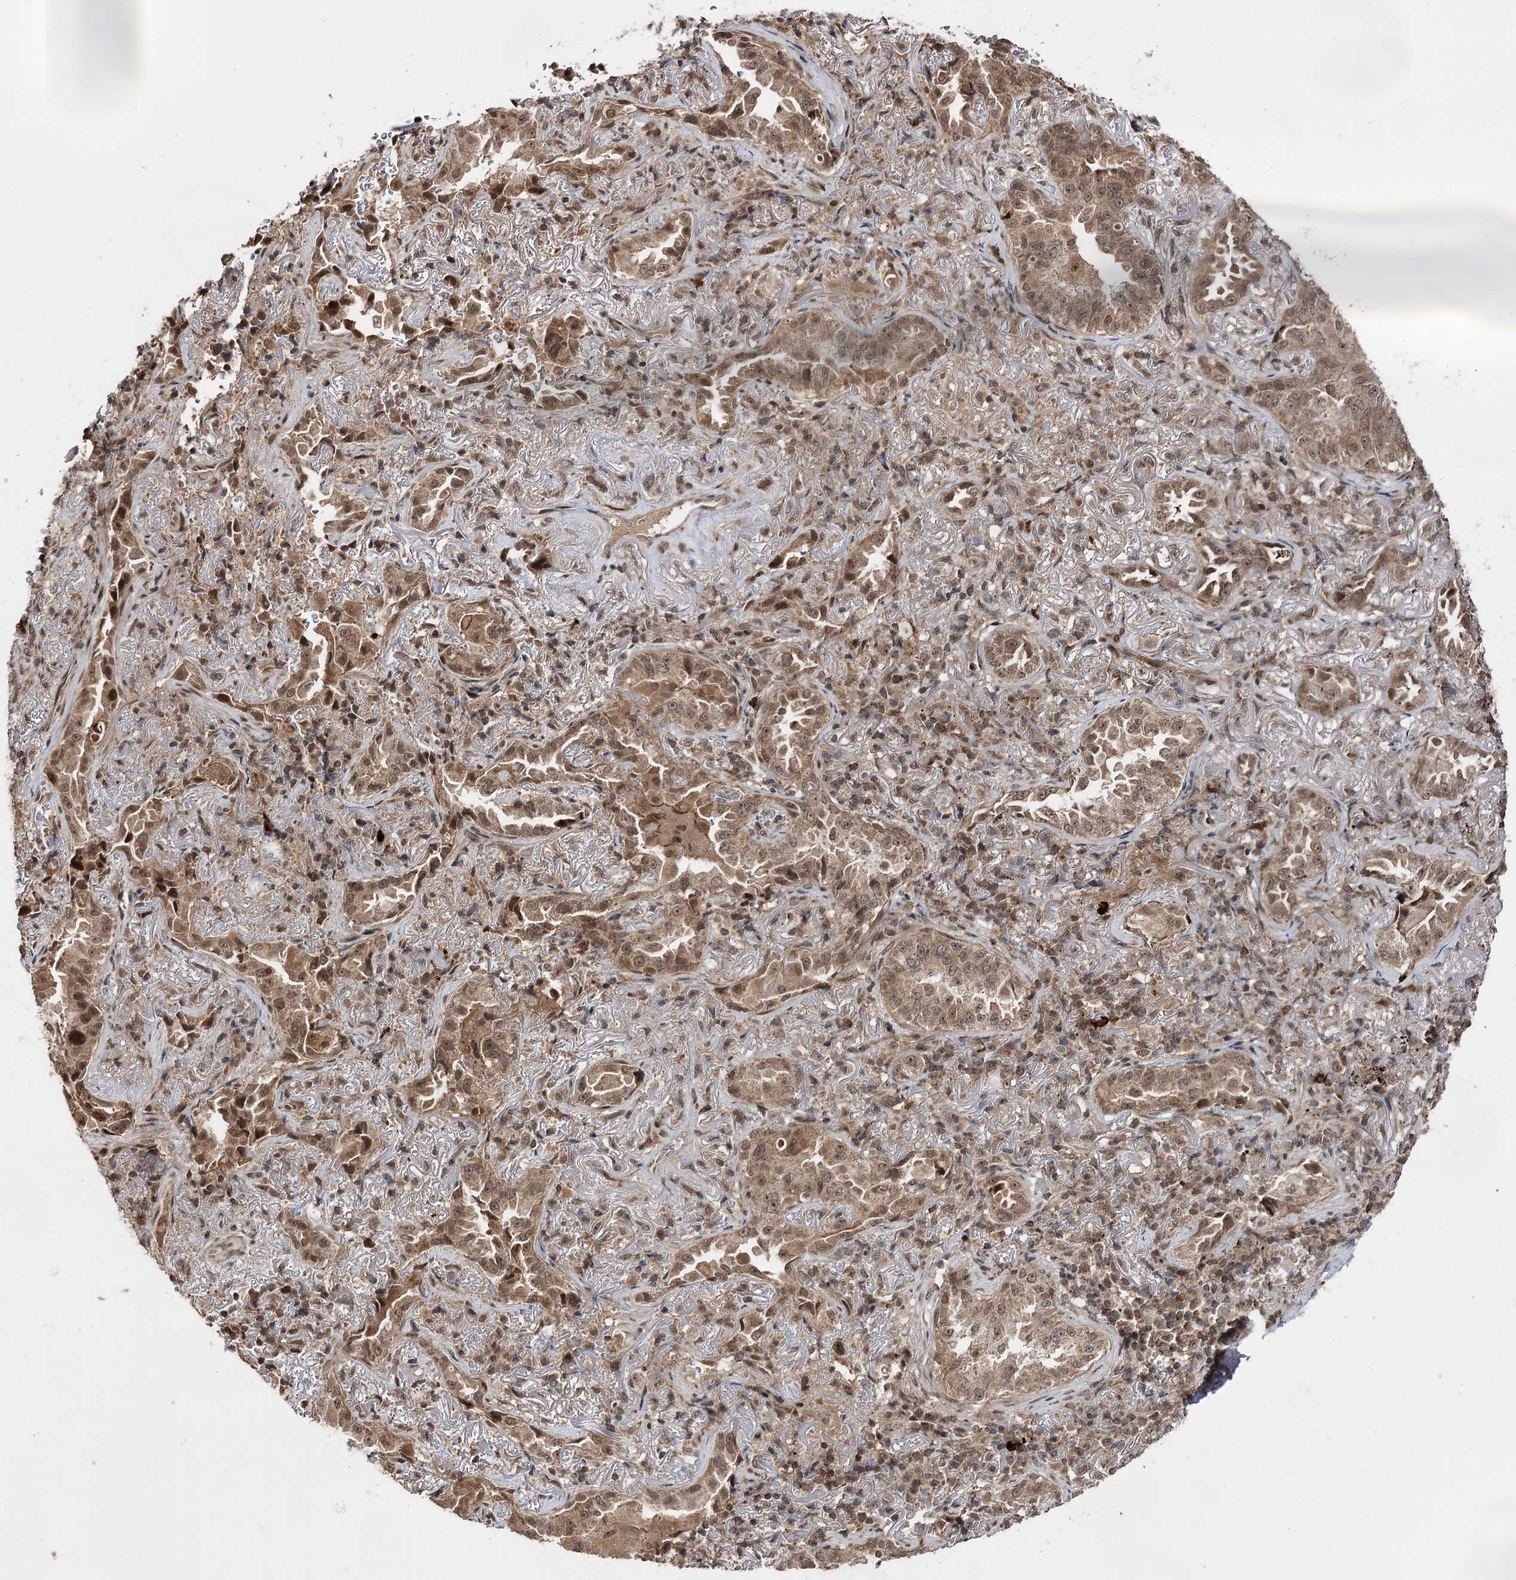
{"staining": {"intensity": "moderate", "quantity": ">75%", "location": "cytoplasmic/membranous,nuclear"}, "tissue": "lung cancer", "cell_type": "Tumor cells", "image_type": "cancer", "snomed": [{"axis": "morphology", "description": "Adenocarcinoma, NOS"}, {"axis": "topography", "description": "Lung"}], "caption": "This histopathology image exhibits lung cancer (adenocarcinoma) stained with immunohistochemistry (IHC) to label a protein in brown. The cytoplasmic/membranous and nuclear of tumor cells show moderate positivity for the protein. Nuclei are counter-stained blue.", "gene": "FAM53B", "patient": {"sex": "female", "age": 69}}